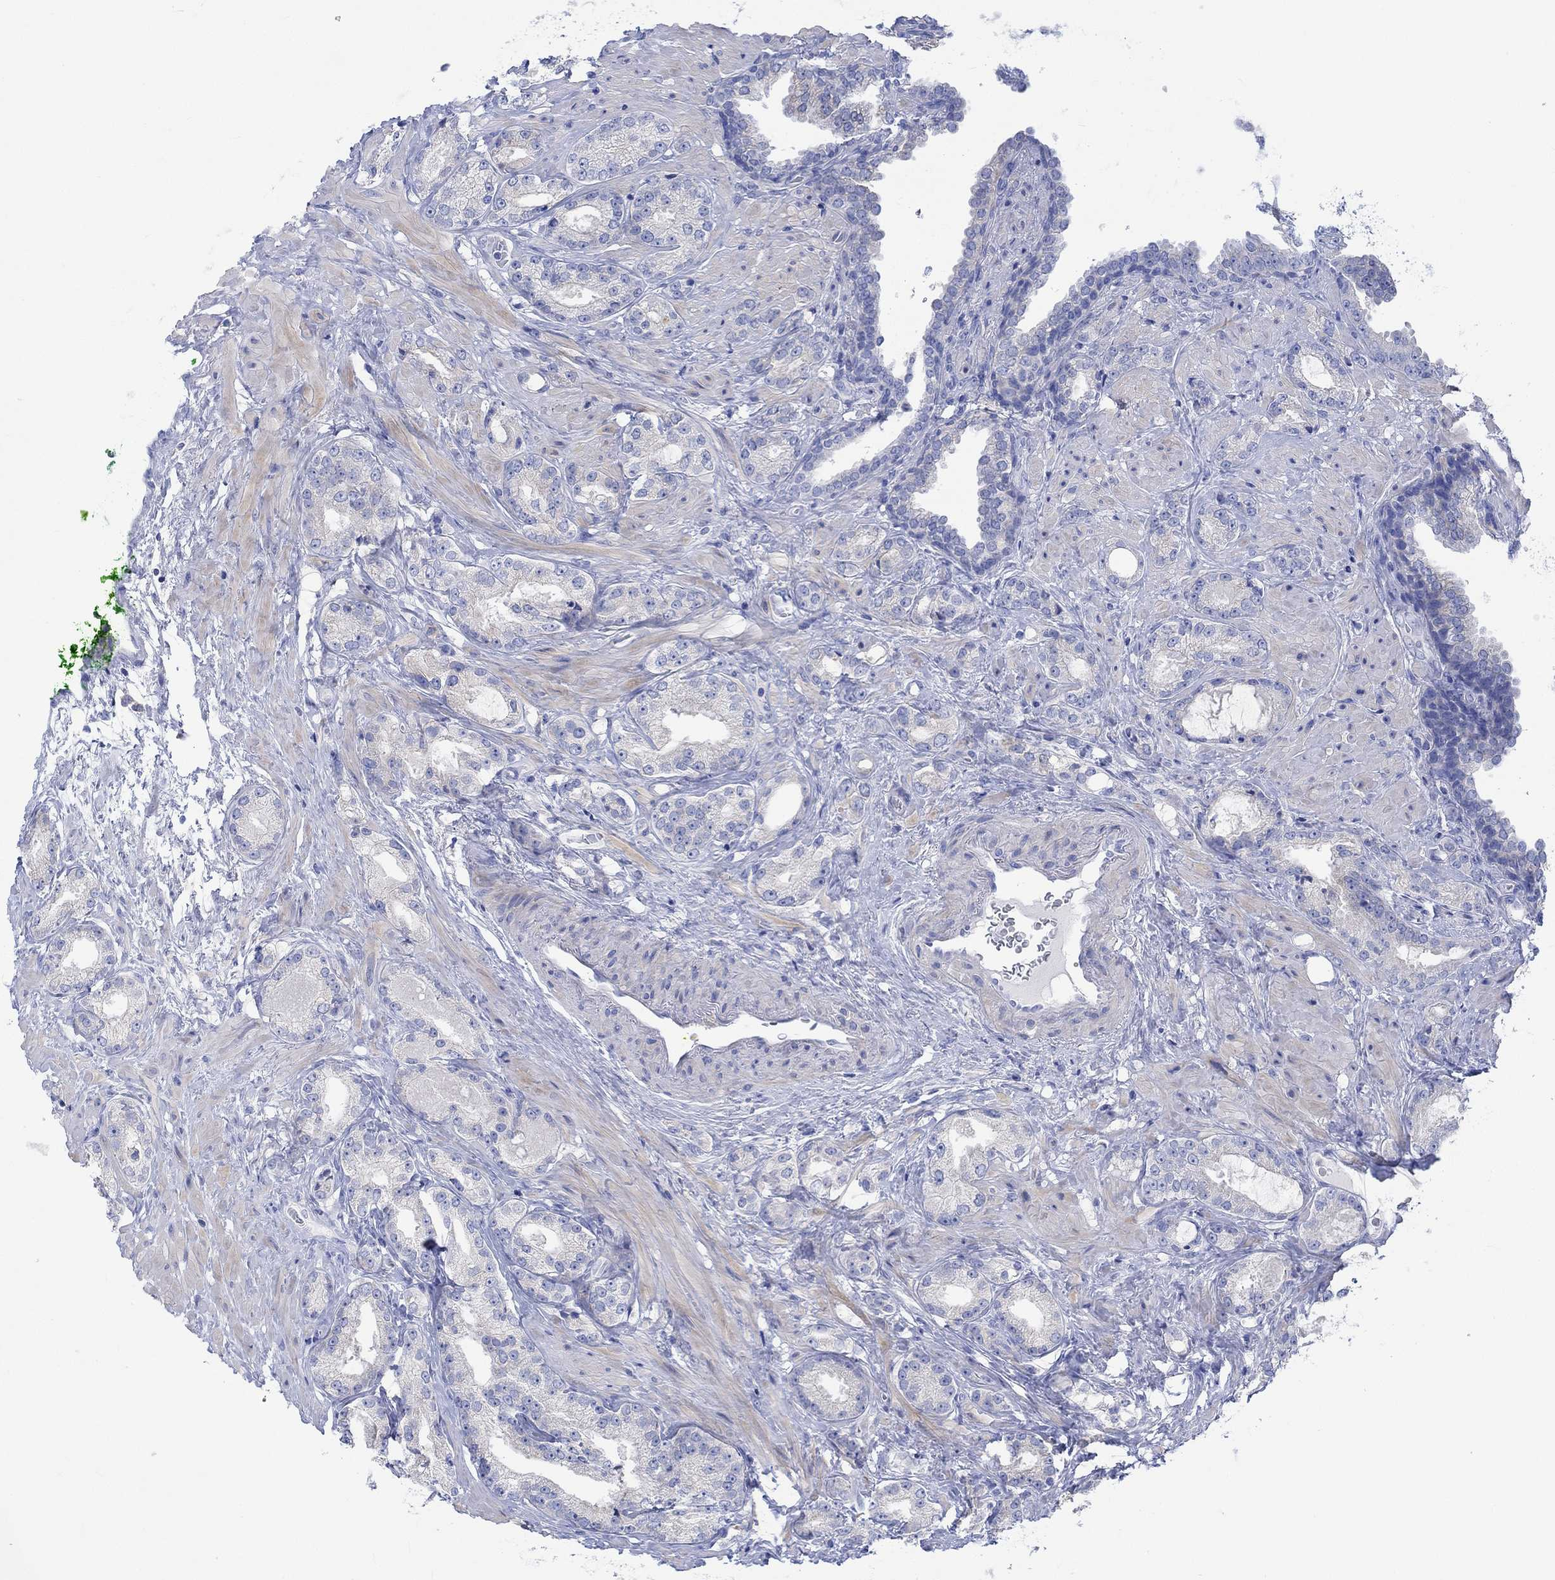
{"staining": {"intensity": "negative", "quantity": "none", "location": "none"}, "tissue": "prostate cancer", "cell_type": "Tumor cells", "image_type": "cancer", "snomed": [{"axis": "morphology", "description": "Adenocarcinoma, Low grade"}, {"axis": "topography", "description": "Prostate"}], "caption": "This is an immunohistochemistry (IHC) photomicrograph of human prostate cancer. There is no expression in tumor cells.", "gene": "REEP6", "patient": {"sex": "male", "age": 68}}